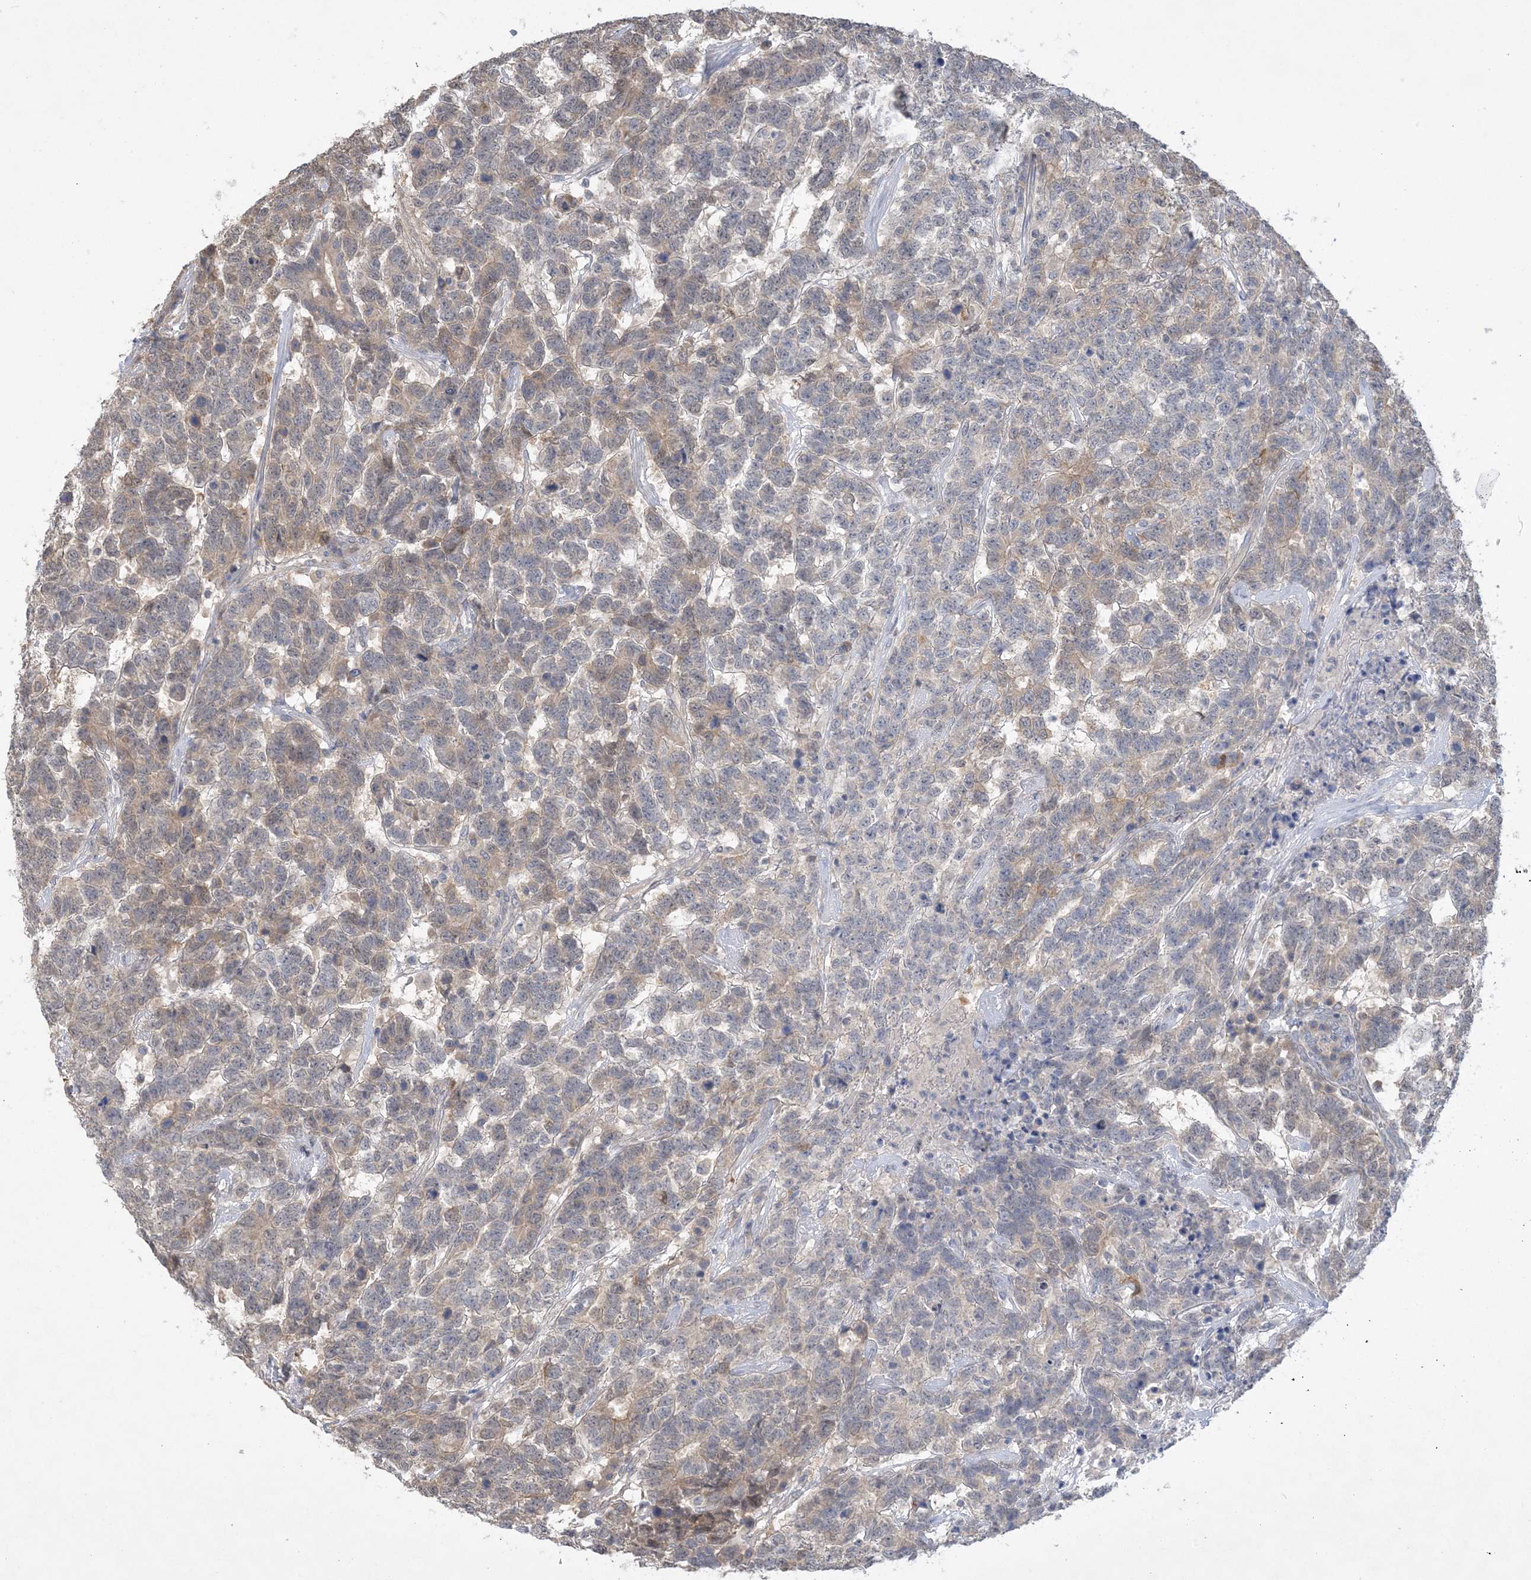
{"staining": {"intensity": "weak", "quantity": ">75%", "location": "cytoplasmic/membranous"}, "tissue": "testis cancer", "cell_type": "Tumor cells", "image_type": "cancer", "snomed": [{"axis": "morphology", "description": "Carcinoma, Embryonal, NOS"}, {"axis": "topography", "description": "Testis"}], "caption": "Immunohistochemical staining of human testis embryonal carcinoma displays low levels of weak cytoplasmic/membranous staining in about >75% of tumor cells. (DAB IHC with brightfield microscopy, high magnification).", "gene": "HMGCS1", "patient": {"sex": "male", "age": 26}}